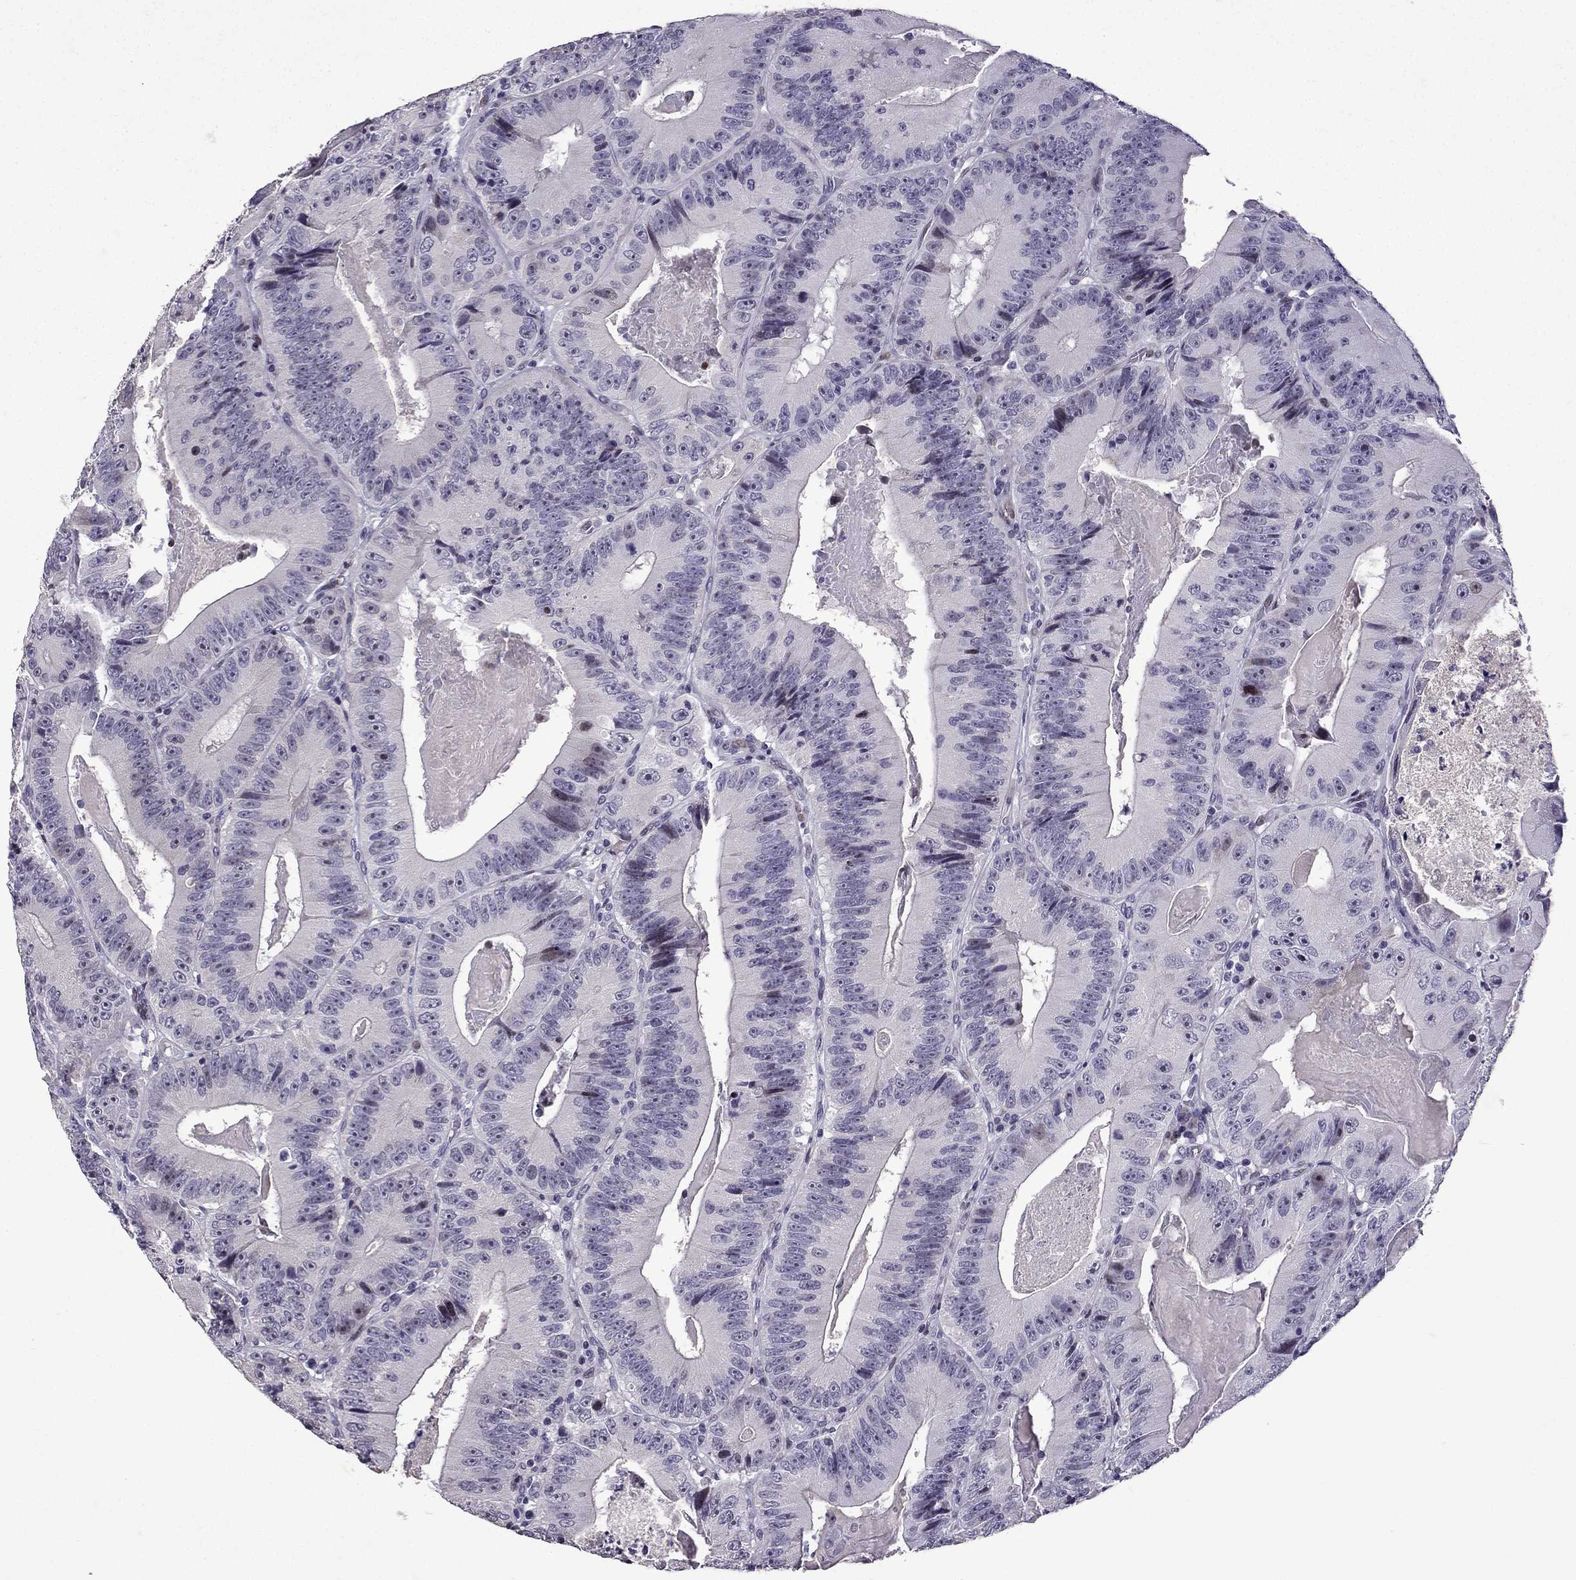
{"staining": {"intensity": "negative", "quantity": "none", "location": "none"}, "tissue": "colorectal cancer", "cell_type": "Tumor cells", "image_type": "cancer", "snomed": [{"axis": "morphology", "description": "Adenocarcinoma, NOS"}, {"axis": "topography", "description": "Colon"}], "caption": "The IHC histopathology image has no significant expression in tumor cells of adenocarcinoma (colorectal) tissue.", "gene": "TTN", "patient": {"sex": "female", "age": 86}}